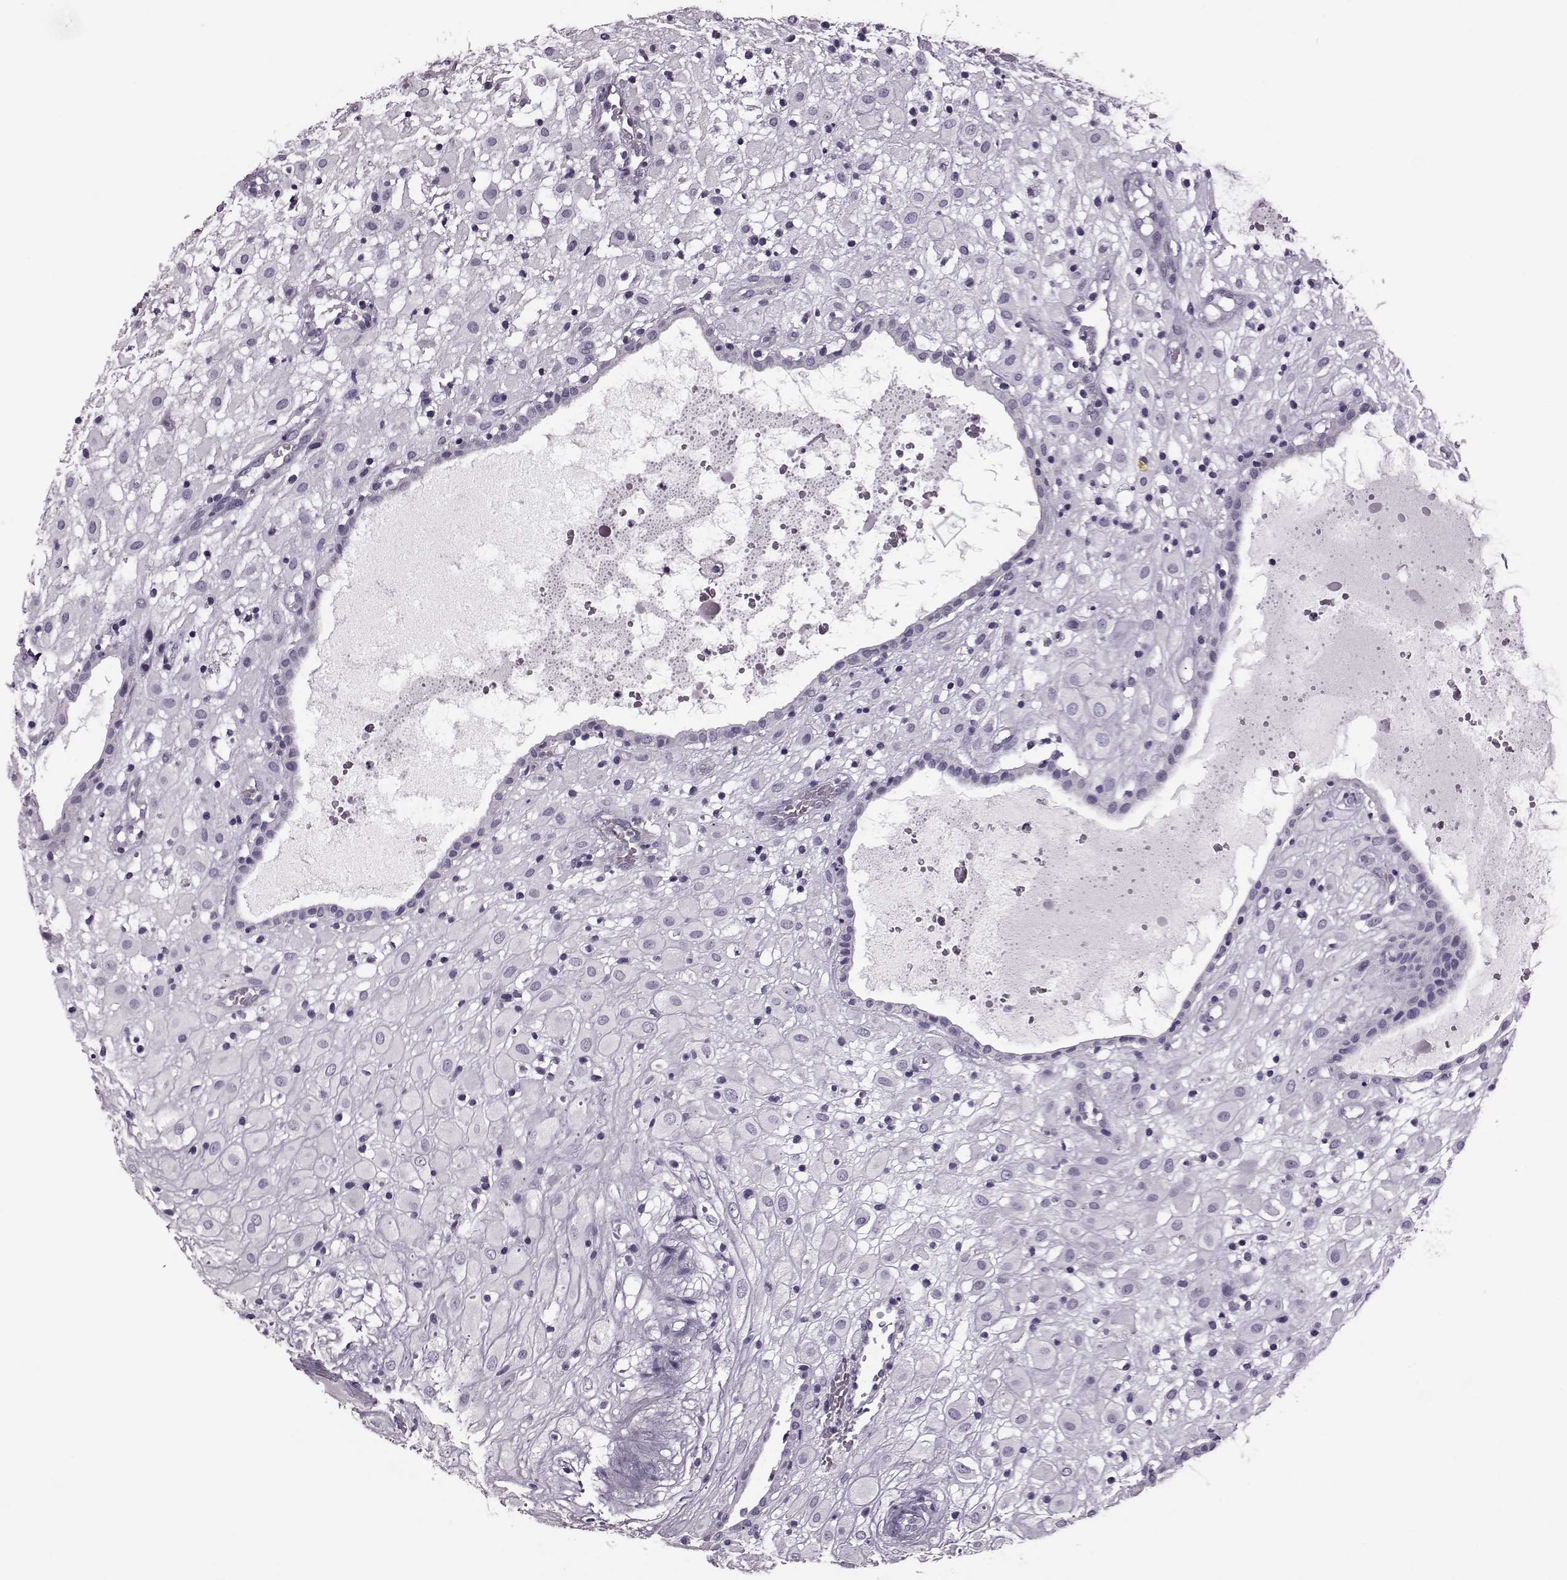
{"staining": {"intensity": "negative", "quantity": "none", "location": "none"}, "tissue": "placenta", "cell_type": "Decidual cells", "image_type": "normal", "snomed": [{"axis": "morphology", "description": "Normal tissue, NOS"}, {"axis": "topography", "description": "Placenta"}], "caption": "The immunohistochemistry (IHC) photomicrograph has no significant staining in decidual cells of placenta. Brightfield microscopy of immunohistochemistry (IHC) stained with DAB (3,3'-diaminobenzidine) (brown) and hematoxylin (blue), captured at high magnification.", "gene": "RIMS2", "patient": {"sex": "female", "age": 24}}